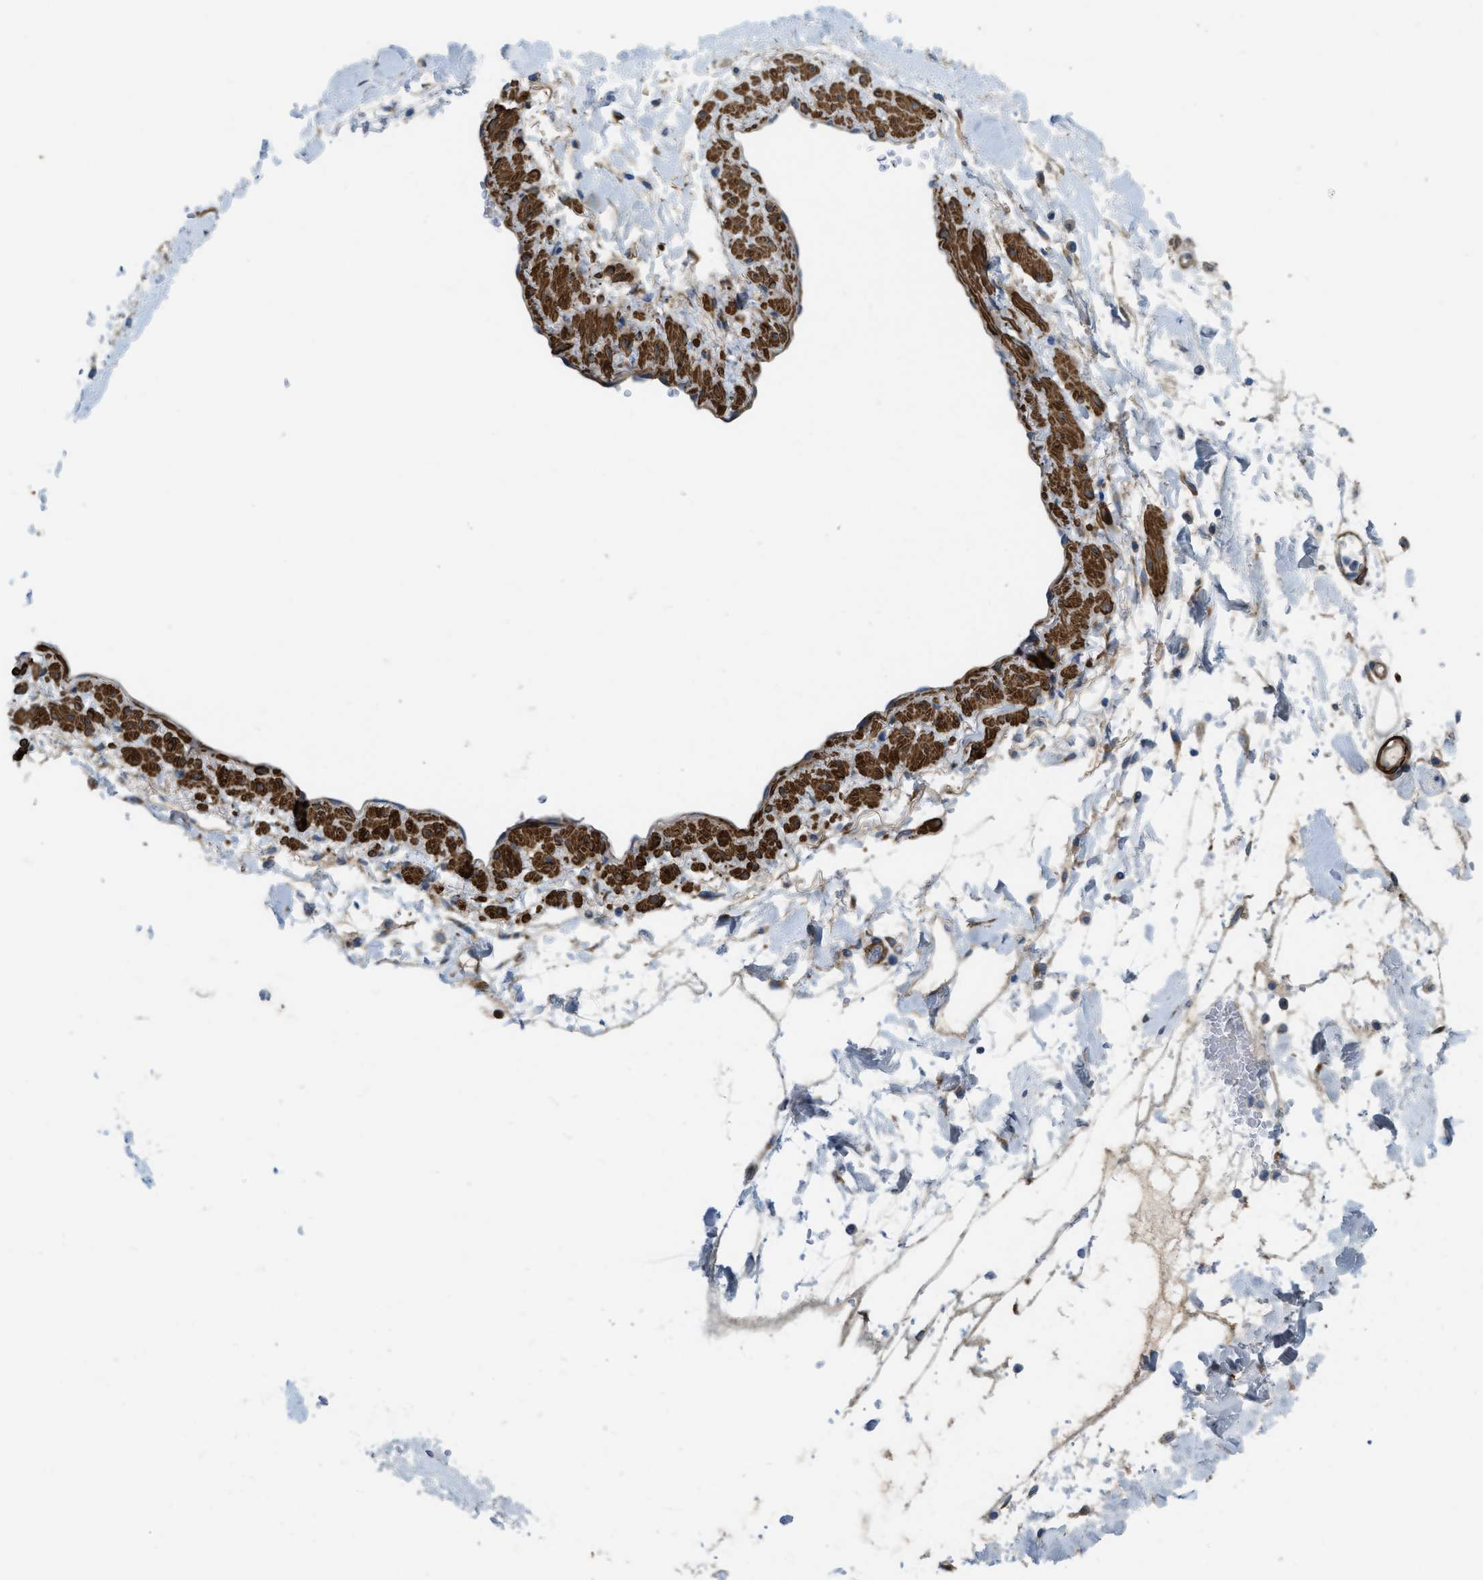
{"staining": {"intensity": "negative", "quantity": "none", "location": "none"}, "tissue": "adipose tissue", "cell_type": "Adipocytes", "image_type": "normal", "snomed": [{"axis": "morphology", "description": "Normal tissue, NOS"}, {"axis": "morphology", "description": "Adenocarcinoma, NOS"}, {"axis": "topography", "description": "Duodenum"}, {"axis": "topography", "description": "Peripheral nerve tissue"}], "caption": "Image shows no significant protein positivity in adipocytes of benign adipose tissue.", "gene": "BMPR1A", "patient": {"sex": "female", "age": 60}}